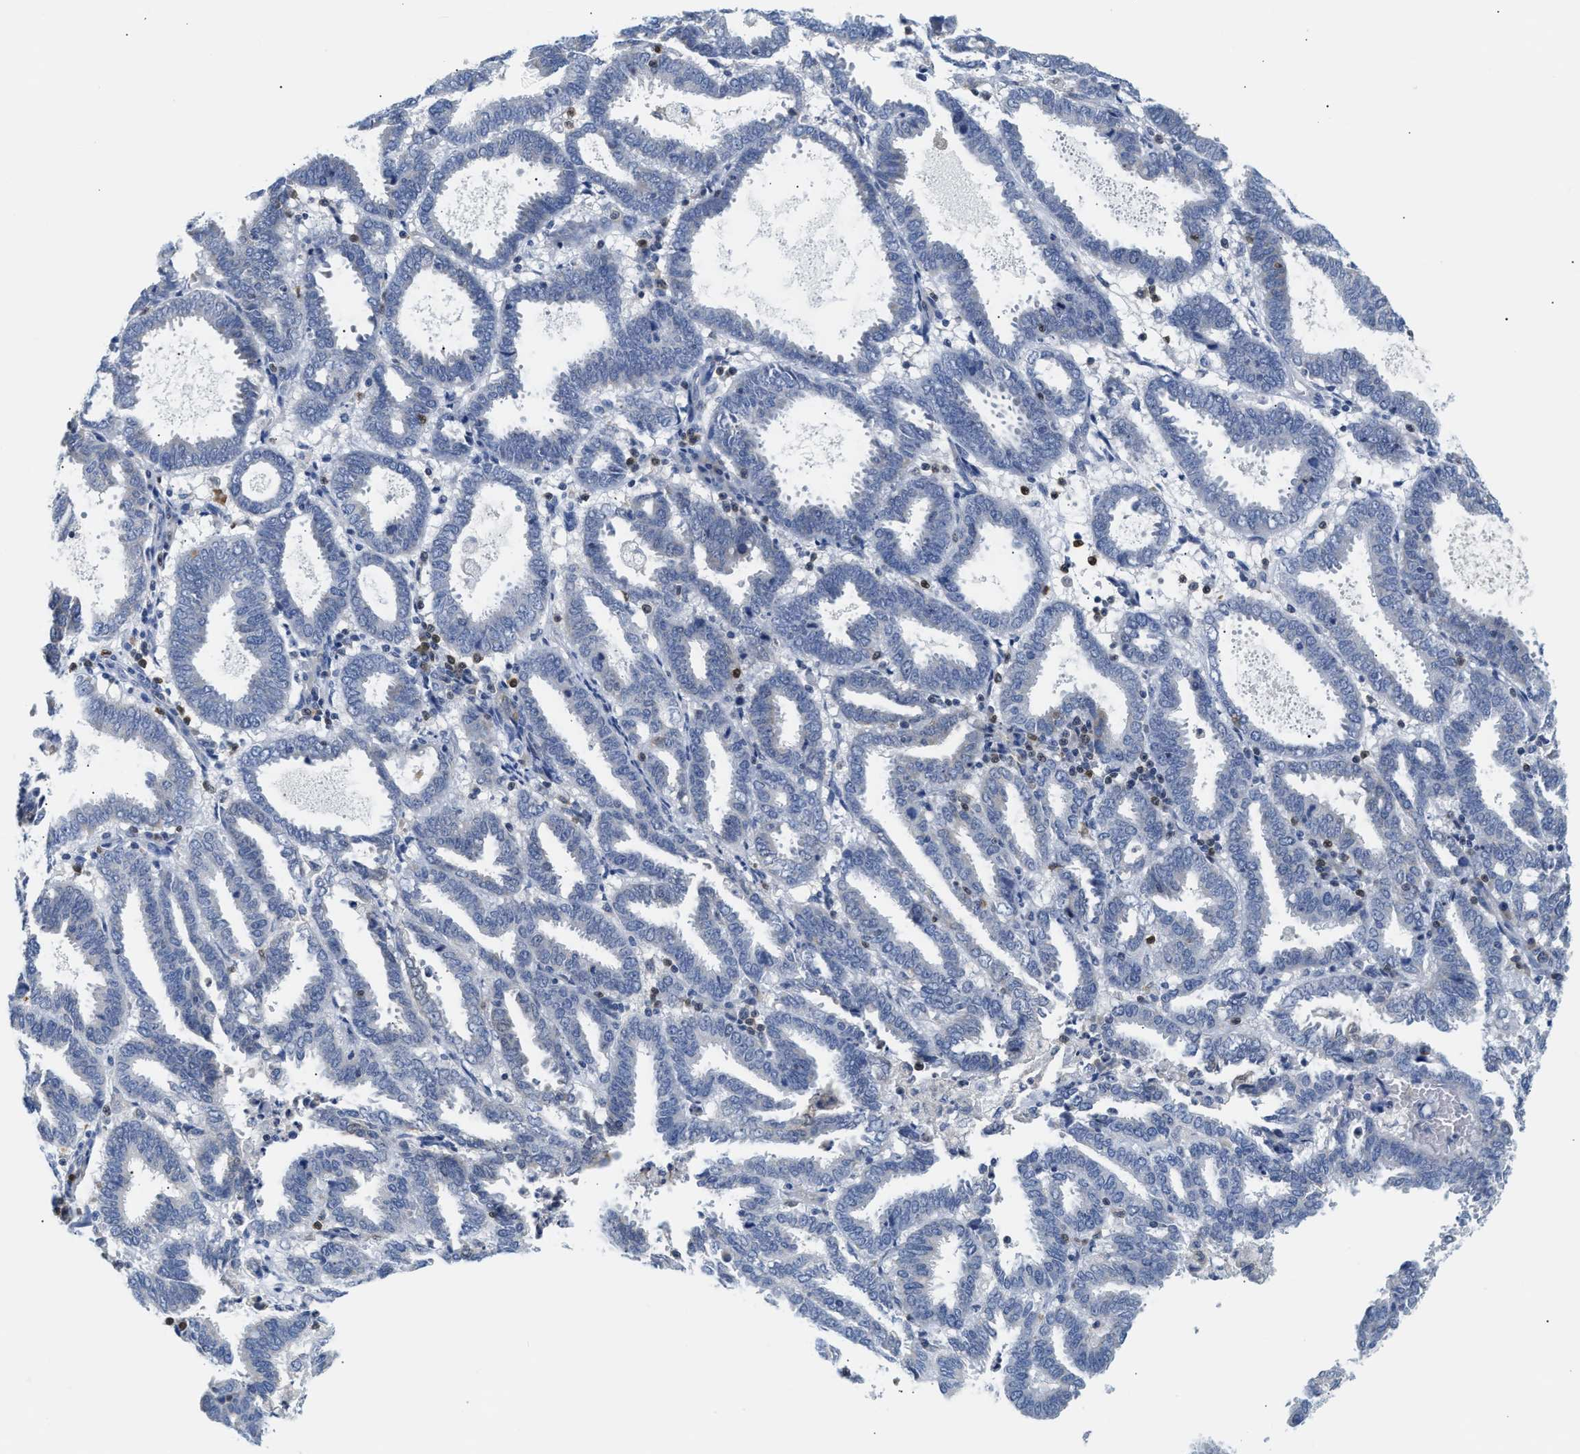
{"staining": {"intensity": "negative", "quantity": "none", "location": "none"}, "tissue": "endometrial cancer", "cell_type": "Tumor cells", "image_type": "cancer", "snomed": [{"axis": "morphology", "description": "Adenocarcinoma, NOS"}, {"axis": "topography", "description": "Uterus"}], "caption": "Photomicrograph shows no significant protein staining in tumor cells of adenocarcinoma (endometrial).", "gene": "SLIT2", "patient": {"sex": "female", "age": 83}}